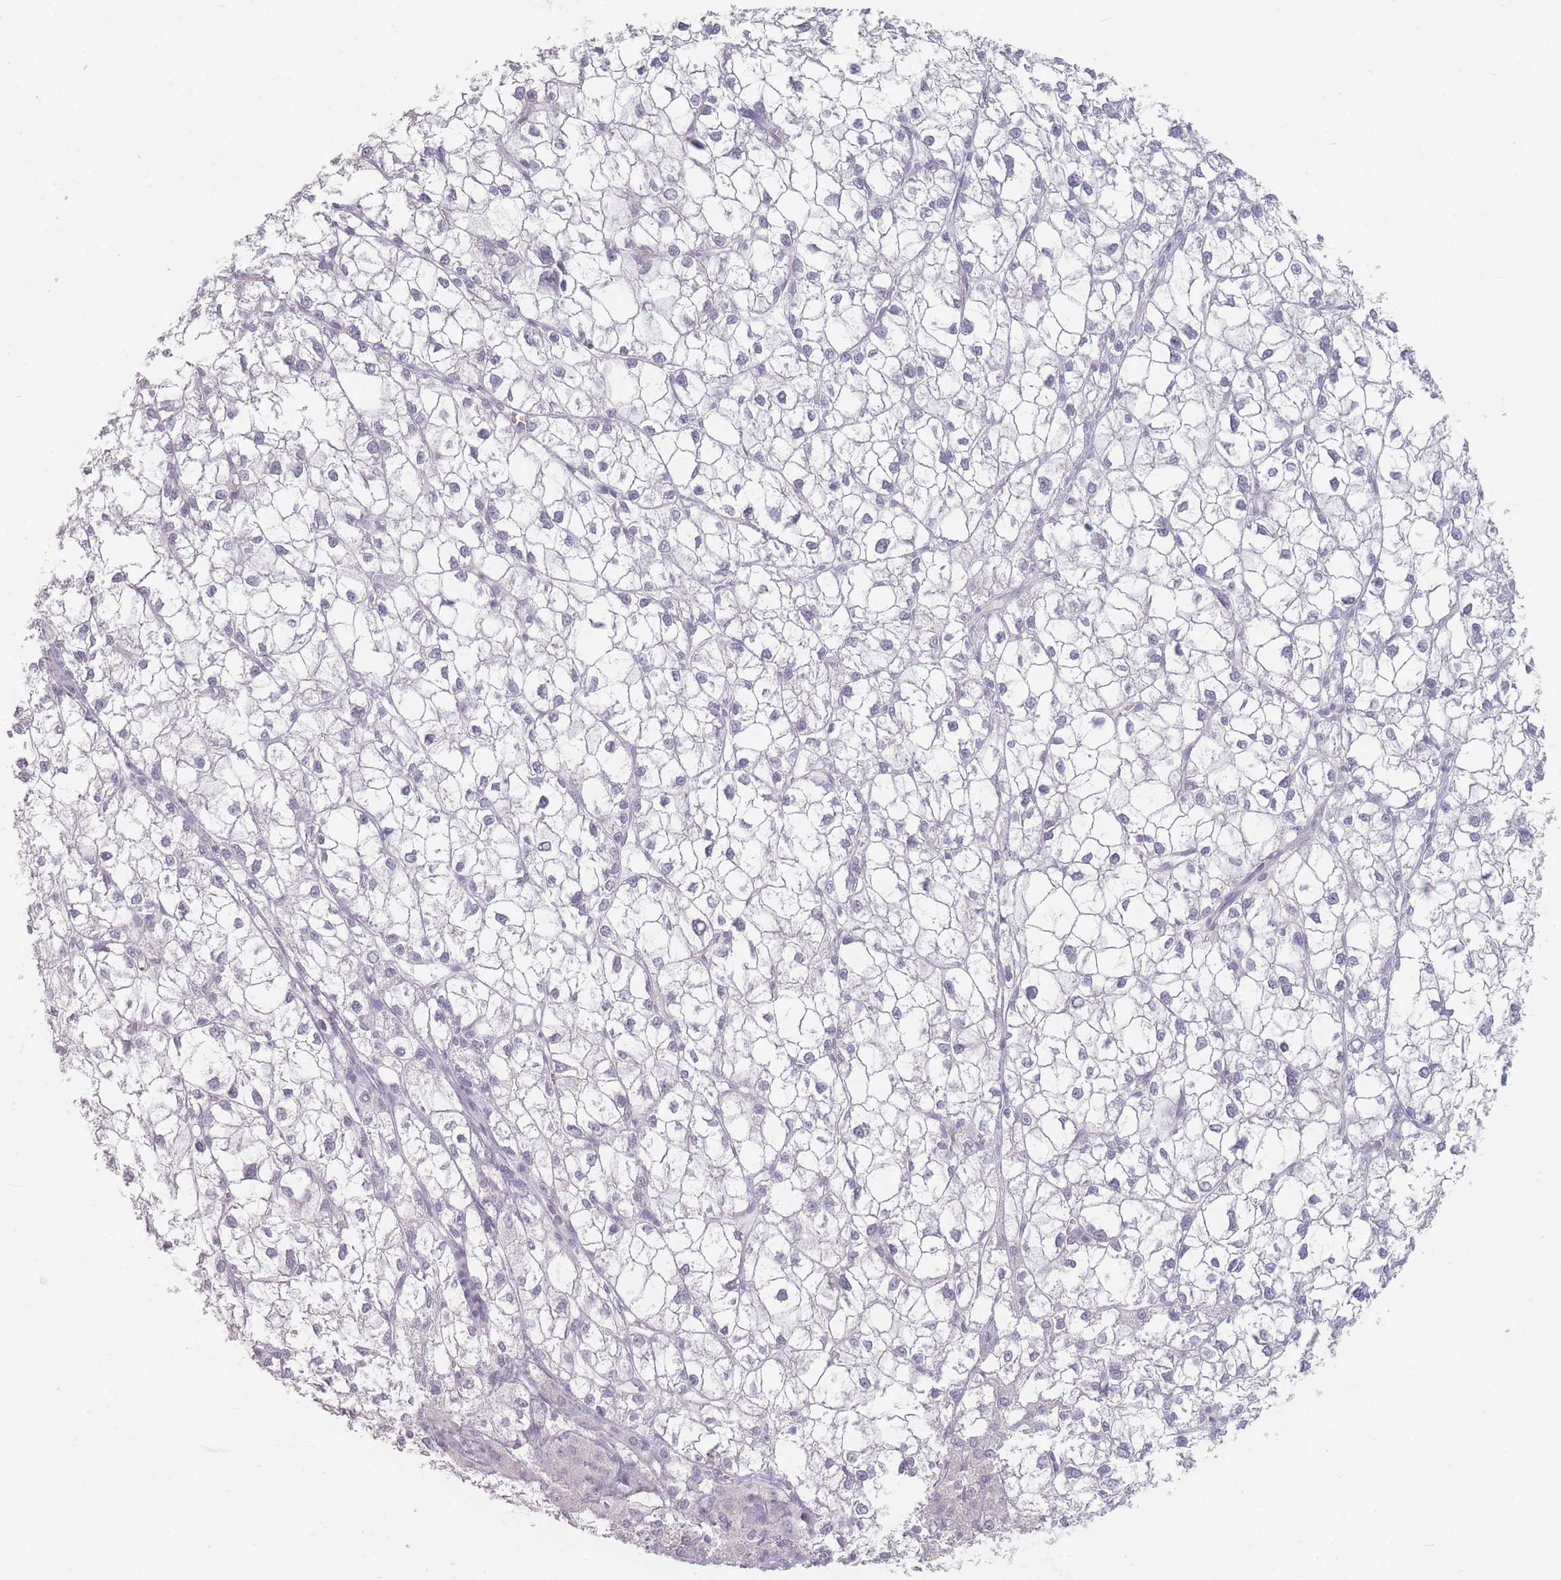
{"staining": {"intensity": "negative", "quantity": "none", "location": "none"}, "tissue": "liver cancer", "cell_type": "Tumor cells", "image_type": "cancer", "snomed": [{"axis": "morphology", "description": "Carcinoma, Hepatocellular, NOS"}, {"axis": "topography", "description": "Liver"}], "caption": "This image is of hepatocellular carcinoma (liver) stained with IHC to label a protein in brown with the nuclei are counter-stained blue. There is no expression in tumor cells.", "gene": "HELZ2", "patient": {"sex": "female", "age": 43}}